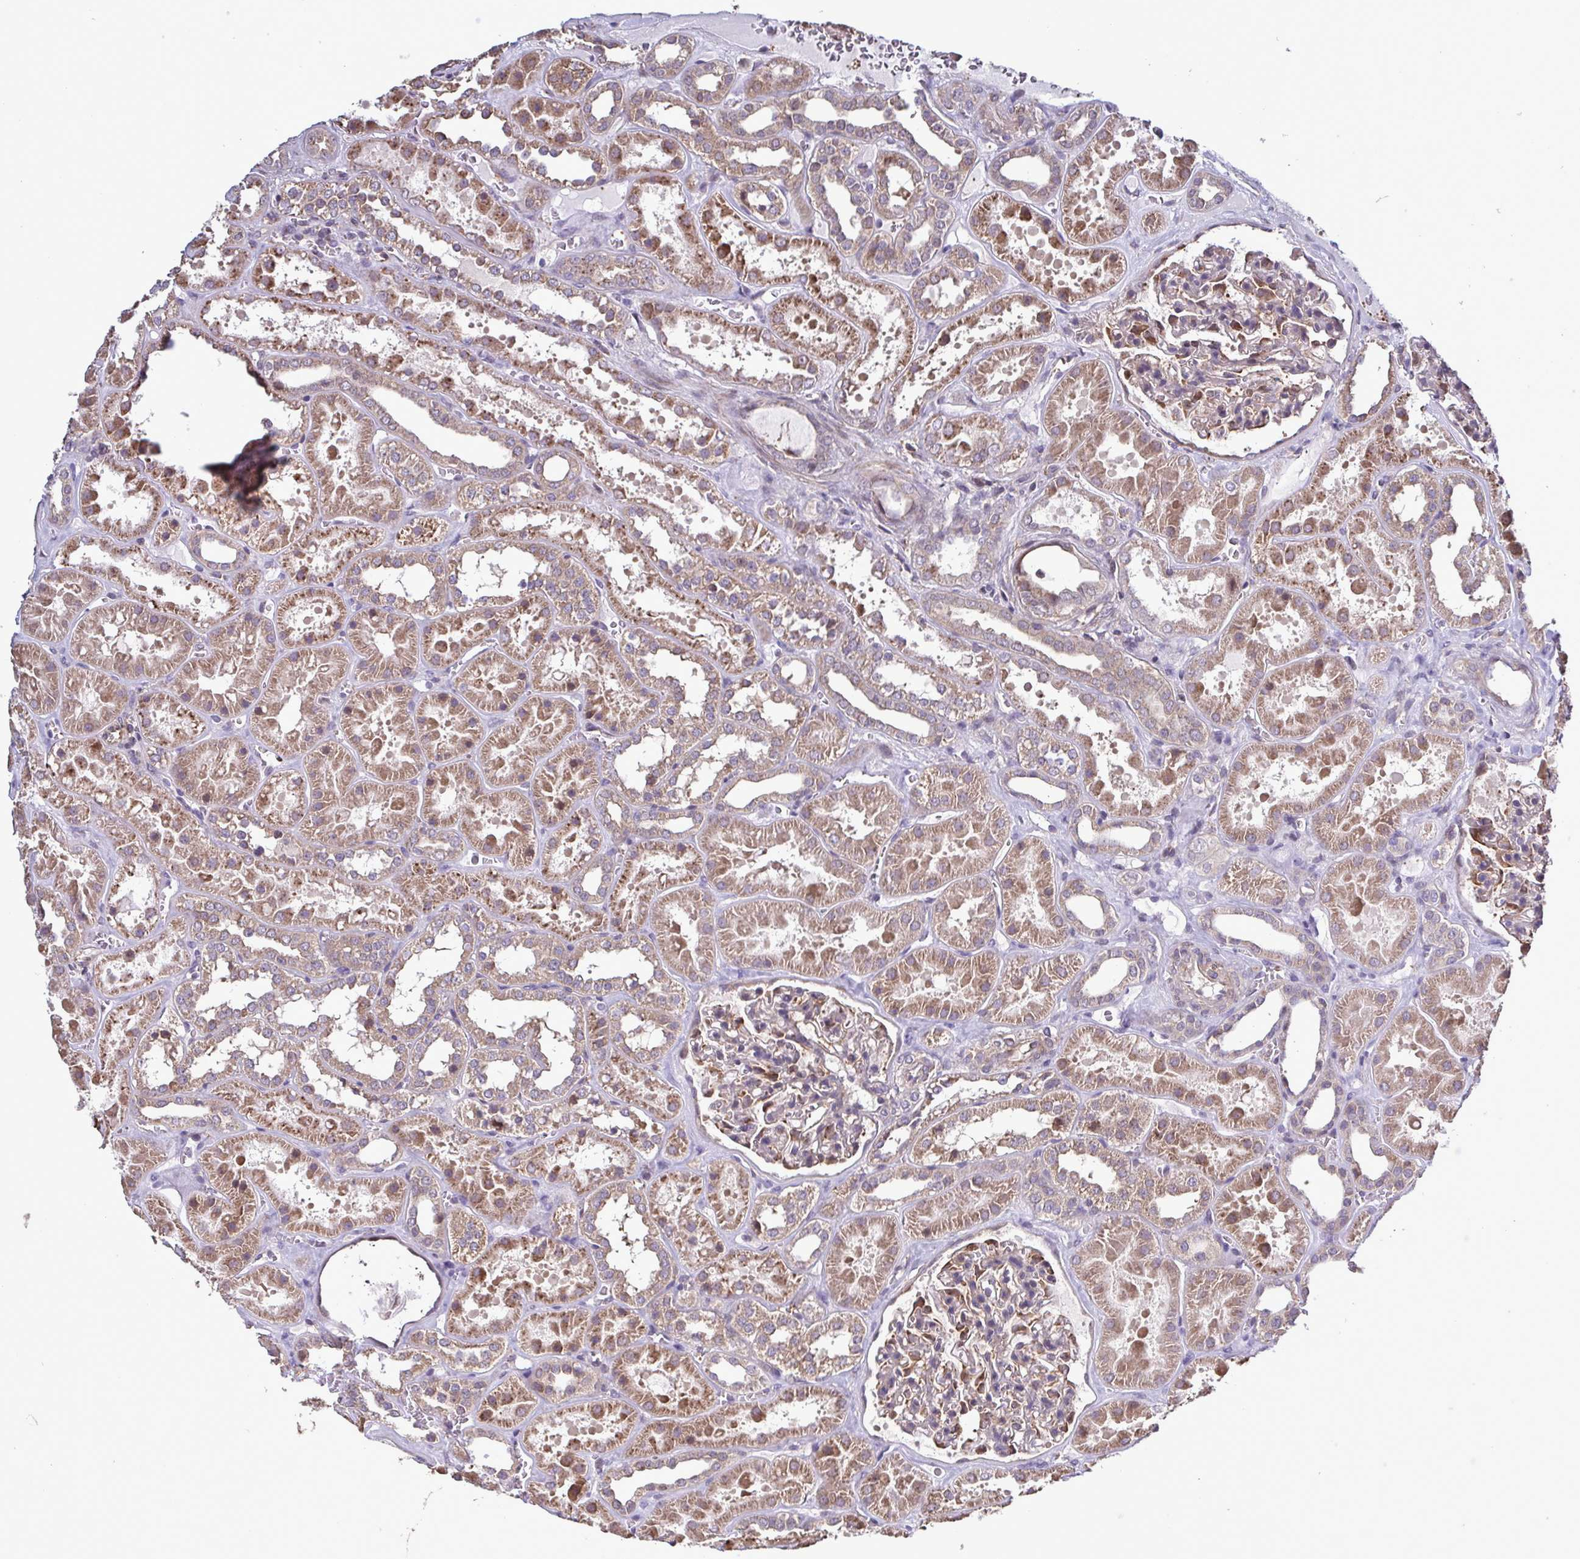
{"staining": {"intensity": "weak", "quantity": "25%-75%", "location": "cytoplasmic/membranous"}, "tissue": "kidney", "cell_type": "Cells in glomeruli", "image_type": "normal", "snomed": [{"axis": "morphology", "description": "Normal tissue, NOS"}, {"axis": "topography", "description": "Kidney"}], "caption": "Immunohistochemical staining of normal kidney shows weak cytoplasmic/membranous protein staining in about 25%-75% of cells in glomeruli. (Stains: DAB (3,3'-diaminobenzidine) in brown, nuclei in blue, Microscopy: brightfield microscopy at high magnification).", "gene": "ZNF200", "patient": {"sex": "female", "age": 41}}